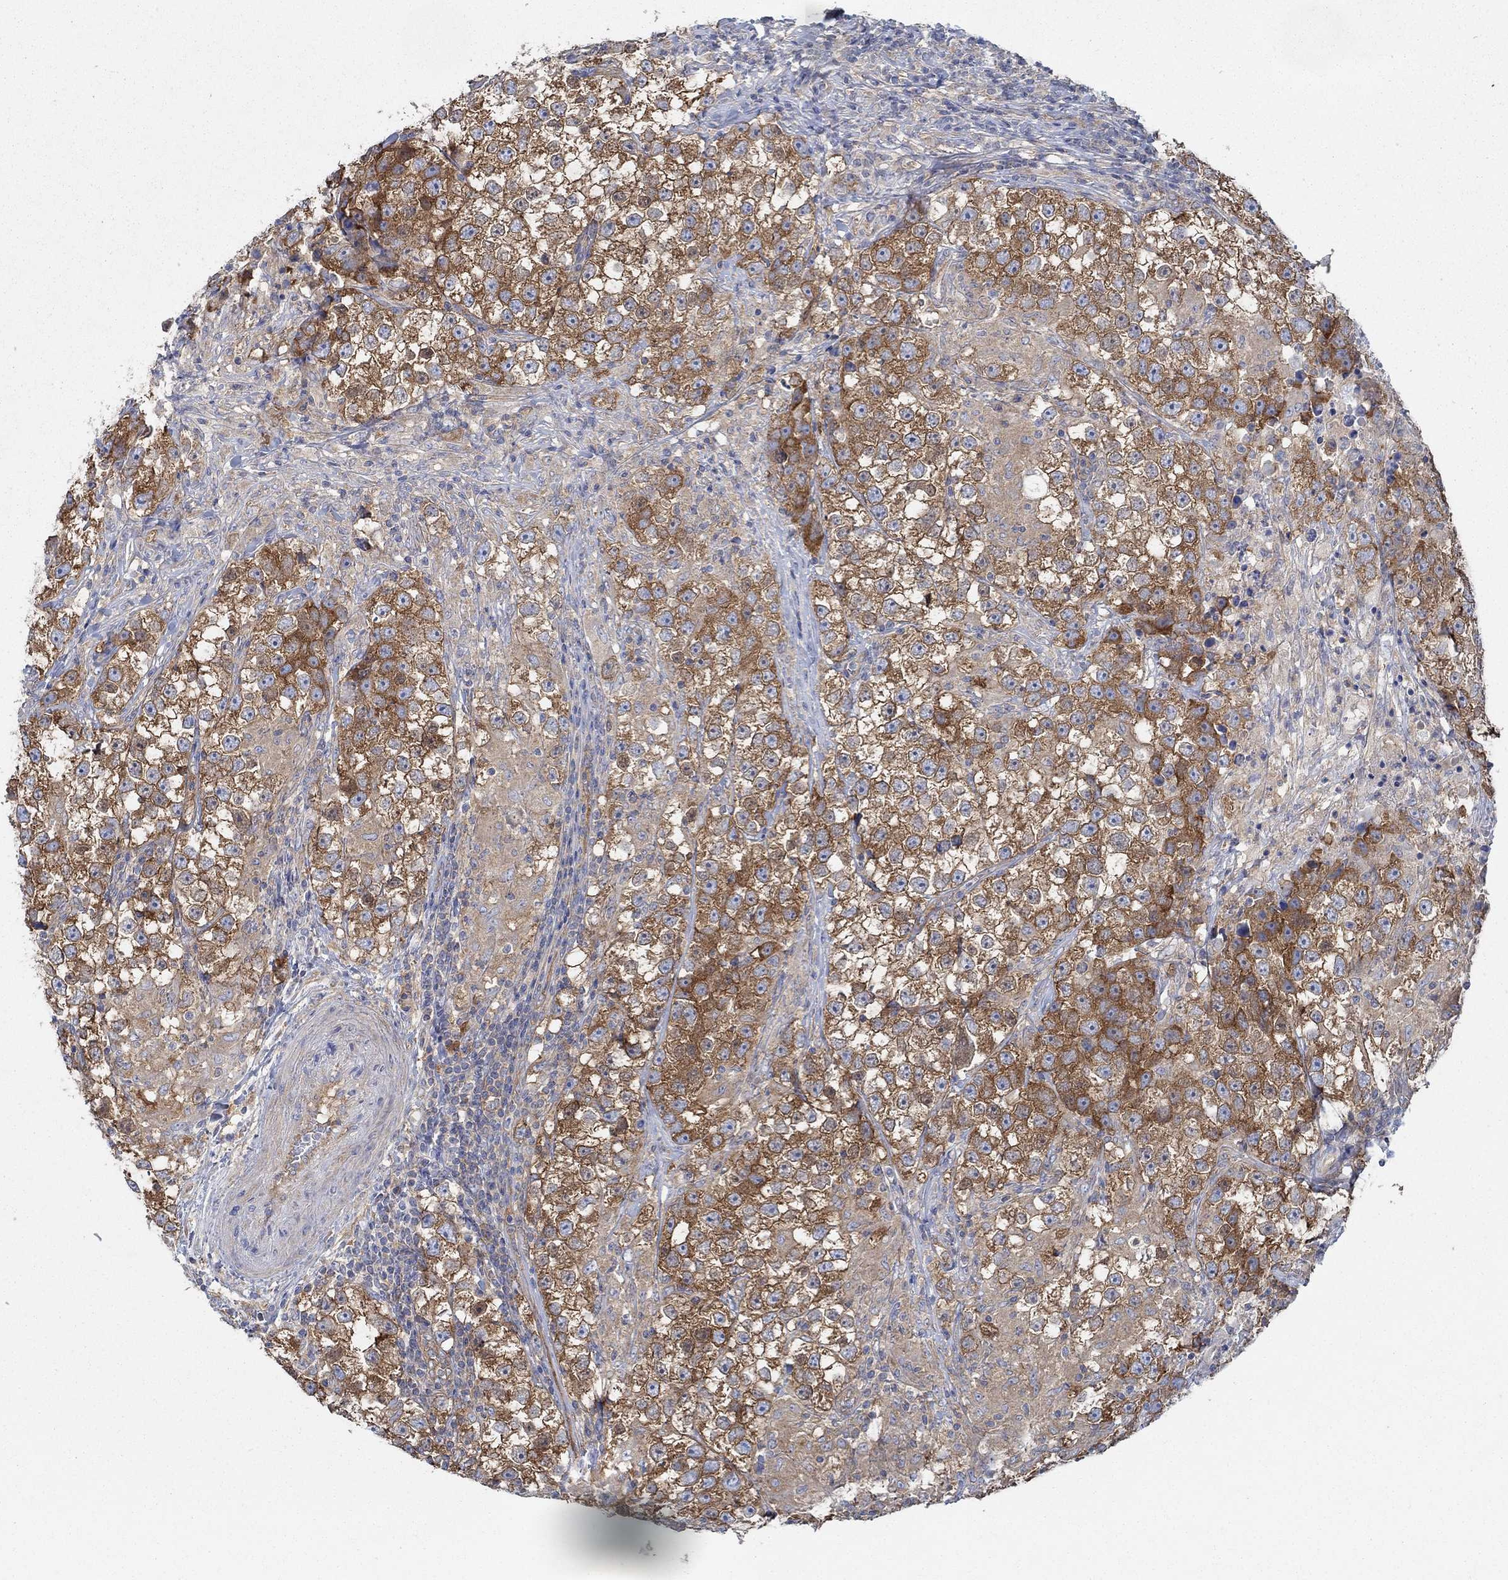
{"staining": {"intensity": "strong", "quantity": ">75%", "location": "cytoplasmic/membranous"}, "tissue": "testis cancer", "cell_type": "Tumor cells", "image_type": "cancer", "snomed": [{"axis": "morphology", "description": "Seminoma, NOS"}, {"axis": "topography", "description": "Testis"}], "caption": "Immunohistochemical staining of testis cancer demonstrates high levels of strong cytoplasmic/membranous positivity in about >75% of tumor cells.", "gene": "SPAG9", "patient": {"sex": "male", "age": 46}}